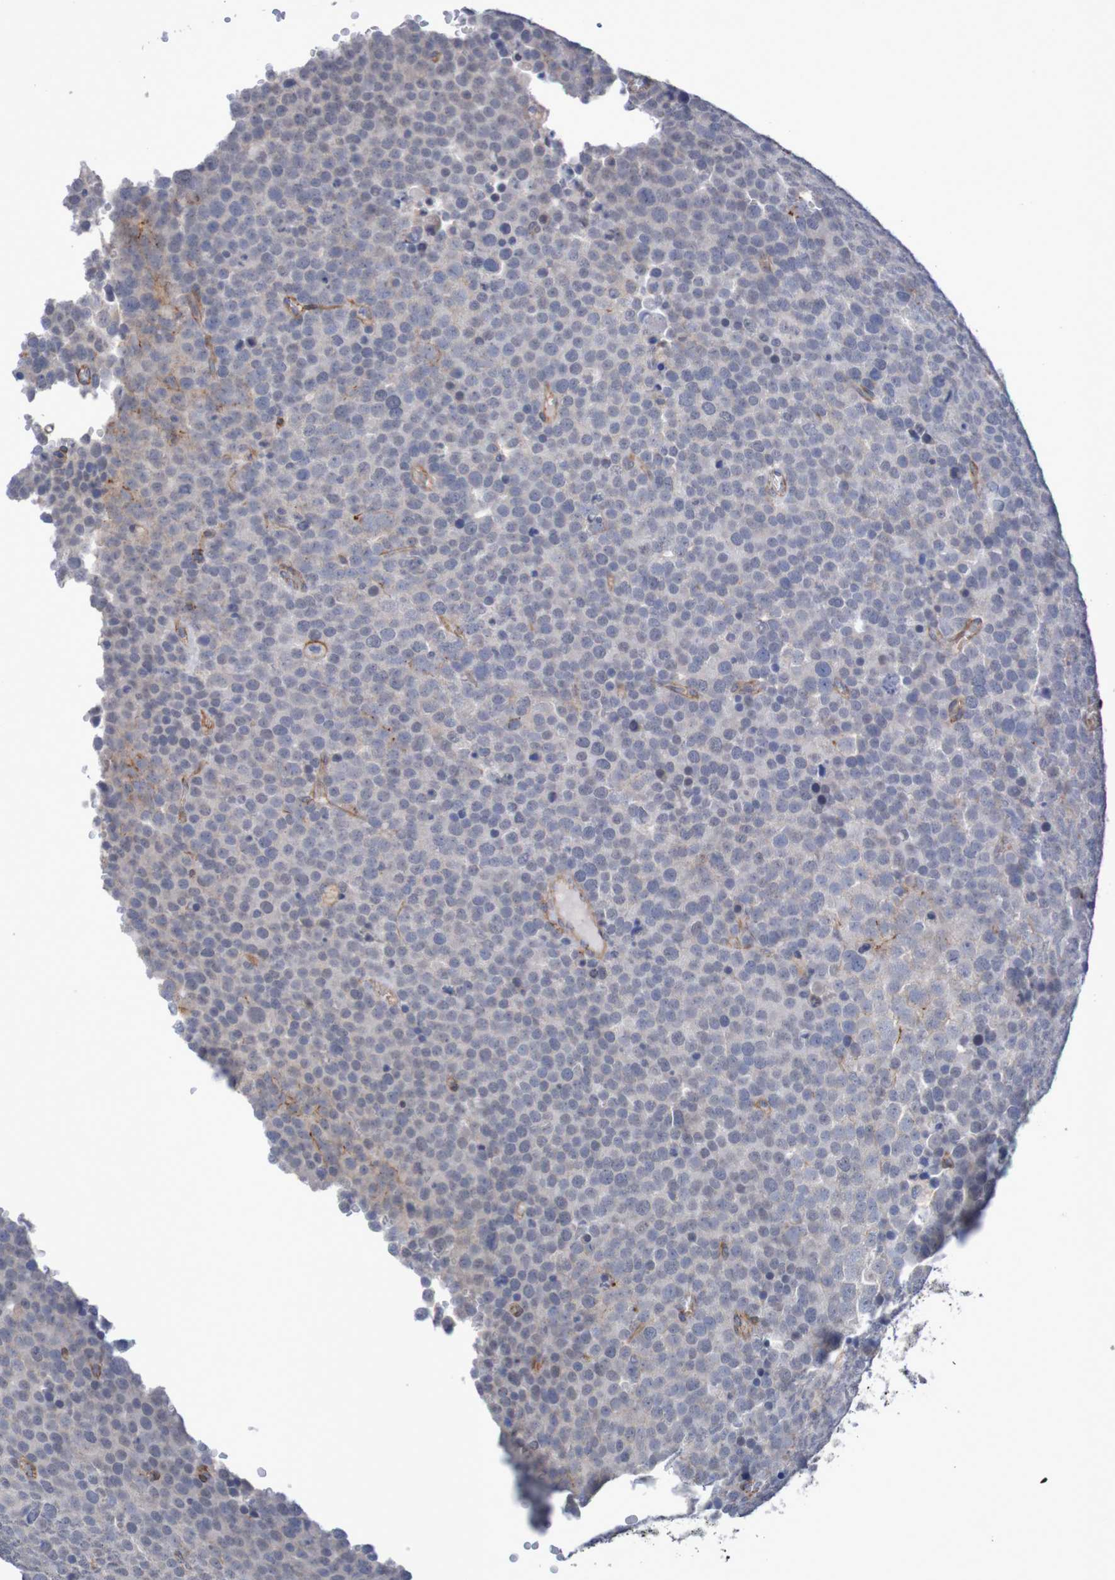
{"staining": {"intensity": "negative", "quantity": "none", "location": "none"}, "tissue": "testis cancer", "cell_type": "Tumor cells", "image_type": "cancer", "snomed": [{"axis": "morphology", "description": "Seminoma, NOS"}, {"axis": "topography", "description": "Testis"}], "caption": "There is no significant expression in tumor cells of seminoma (testis).", "gene": "NECTIN2", "patient": {"sex": "male", "age": 71}}